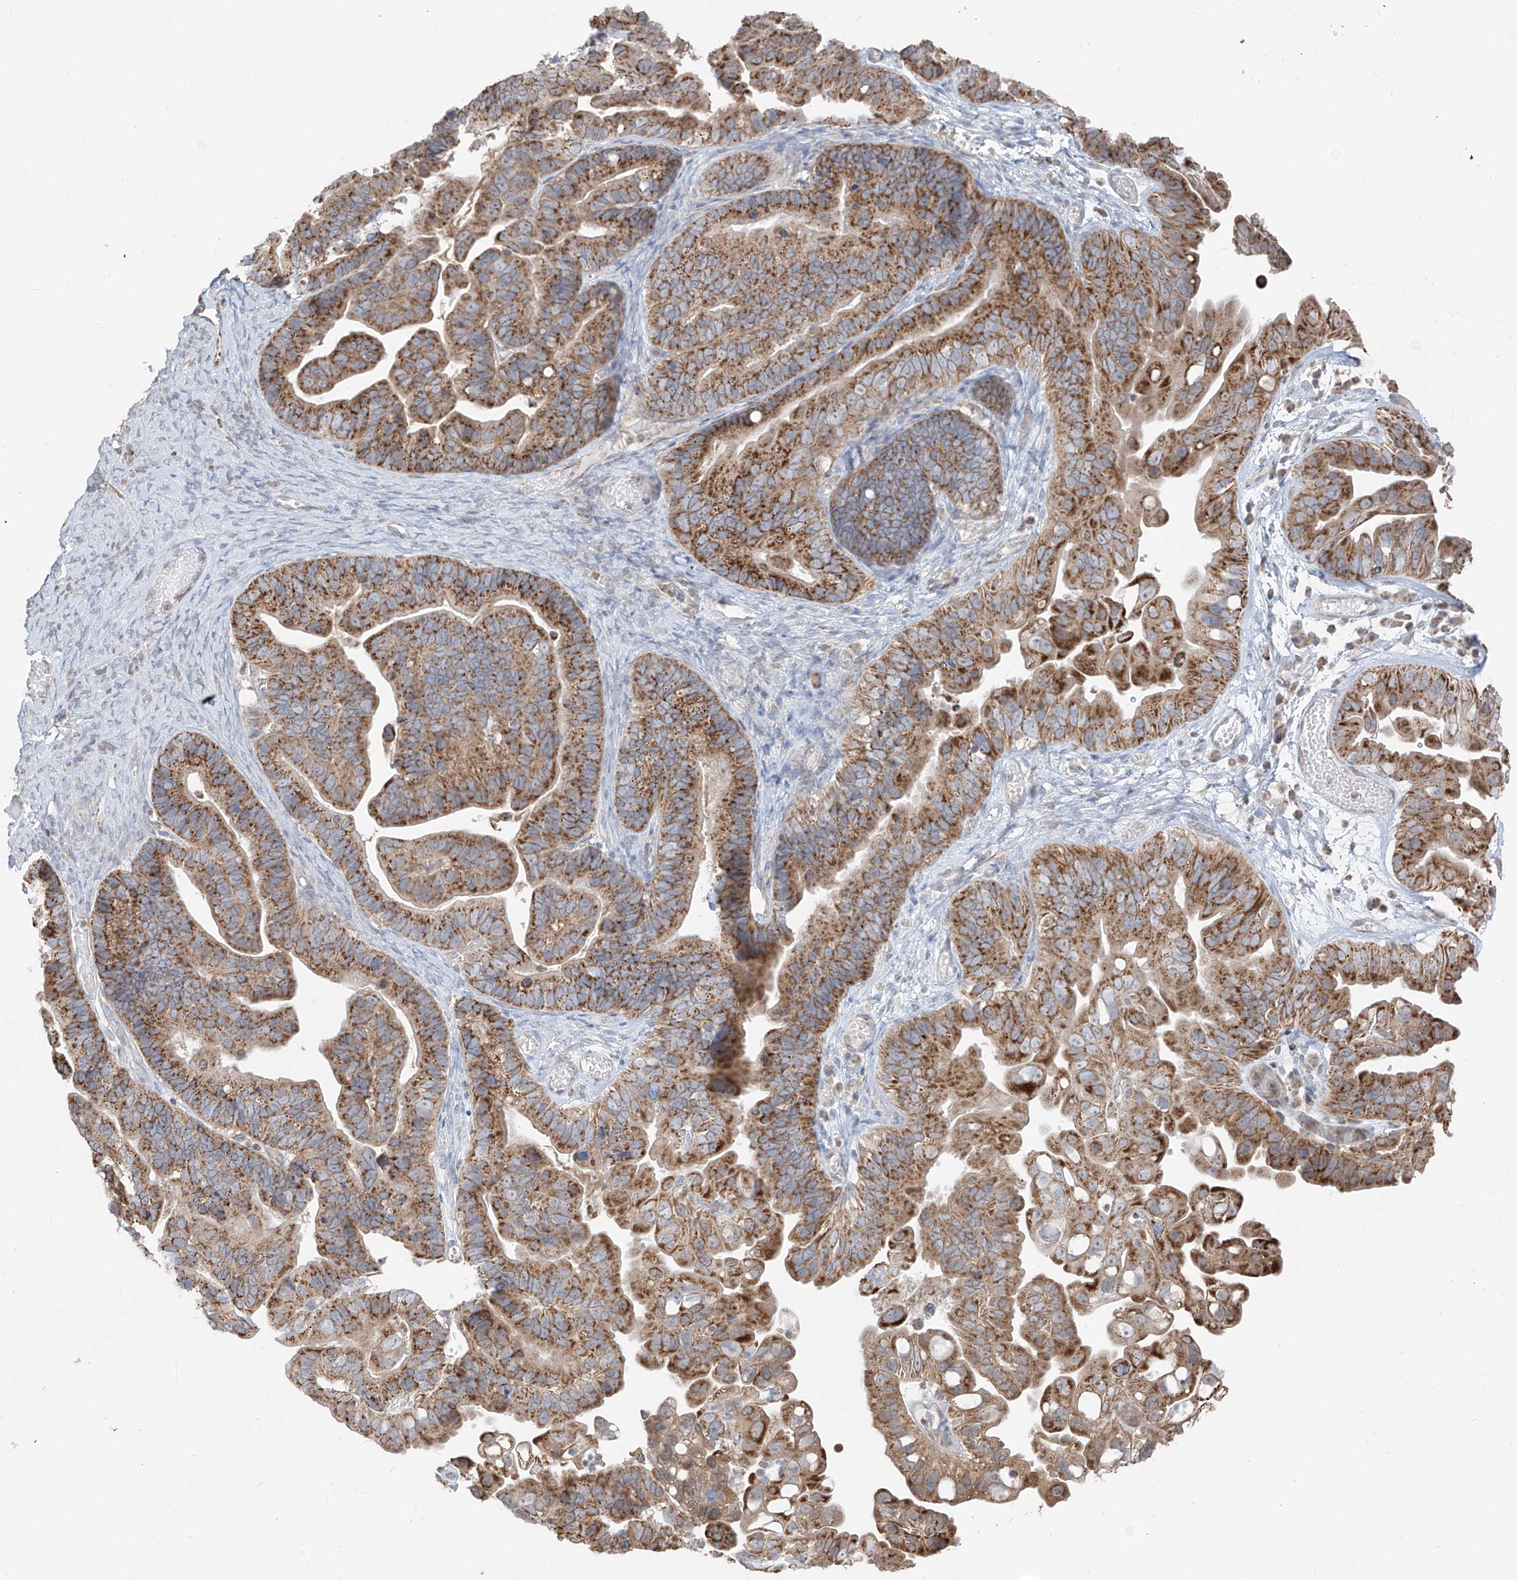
{"staining": {"intensity": "strong", "quantity": ">75%", "location": "cytoplasmic/membranous"}, "tissue": "ovarian cancer", "cell_type": "Tumor cells", "image_type": "cancer", "snomed": [{"axis": "morphology", "description": "Cystadenocarcinoma, serous, NOS"}, {"axis": "topography", "description": "Ovary"}], "caption": "A photomicrograph showing strong cytoplasmic/membranous positivity in approximately >75% of tumor cells in serous cystadenocarcinoma (ovarian), as visualized by brown immunohistochemical staining.", "gene": "ETHE1", "patient": {"sex": "female", "age": 56}}